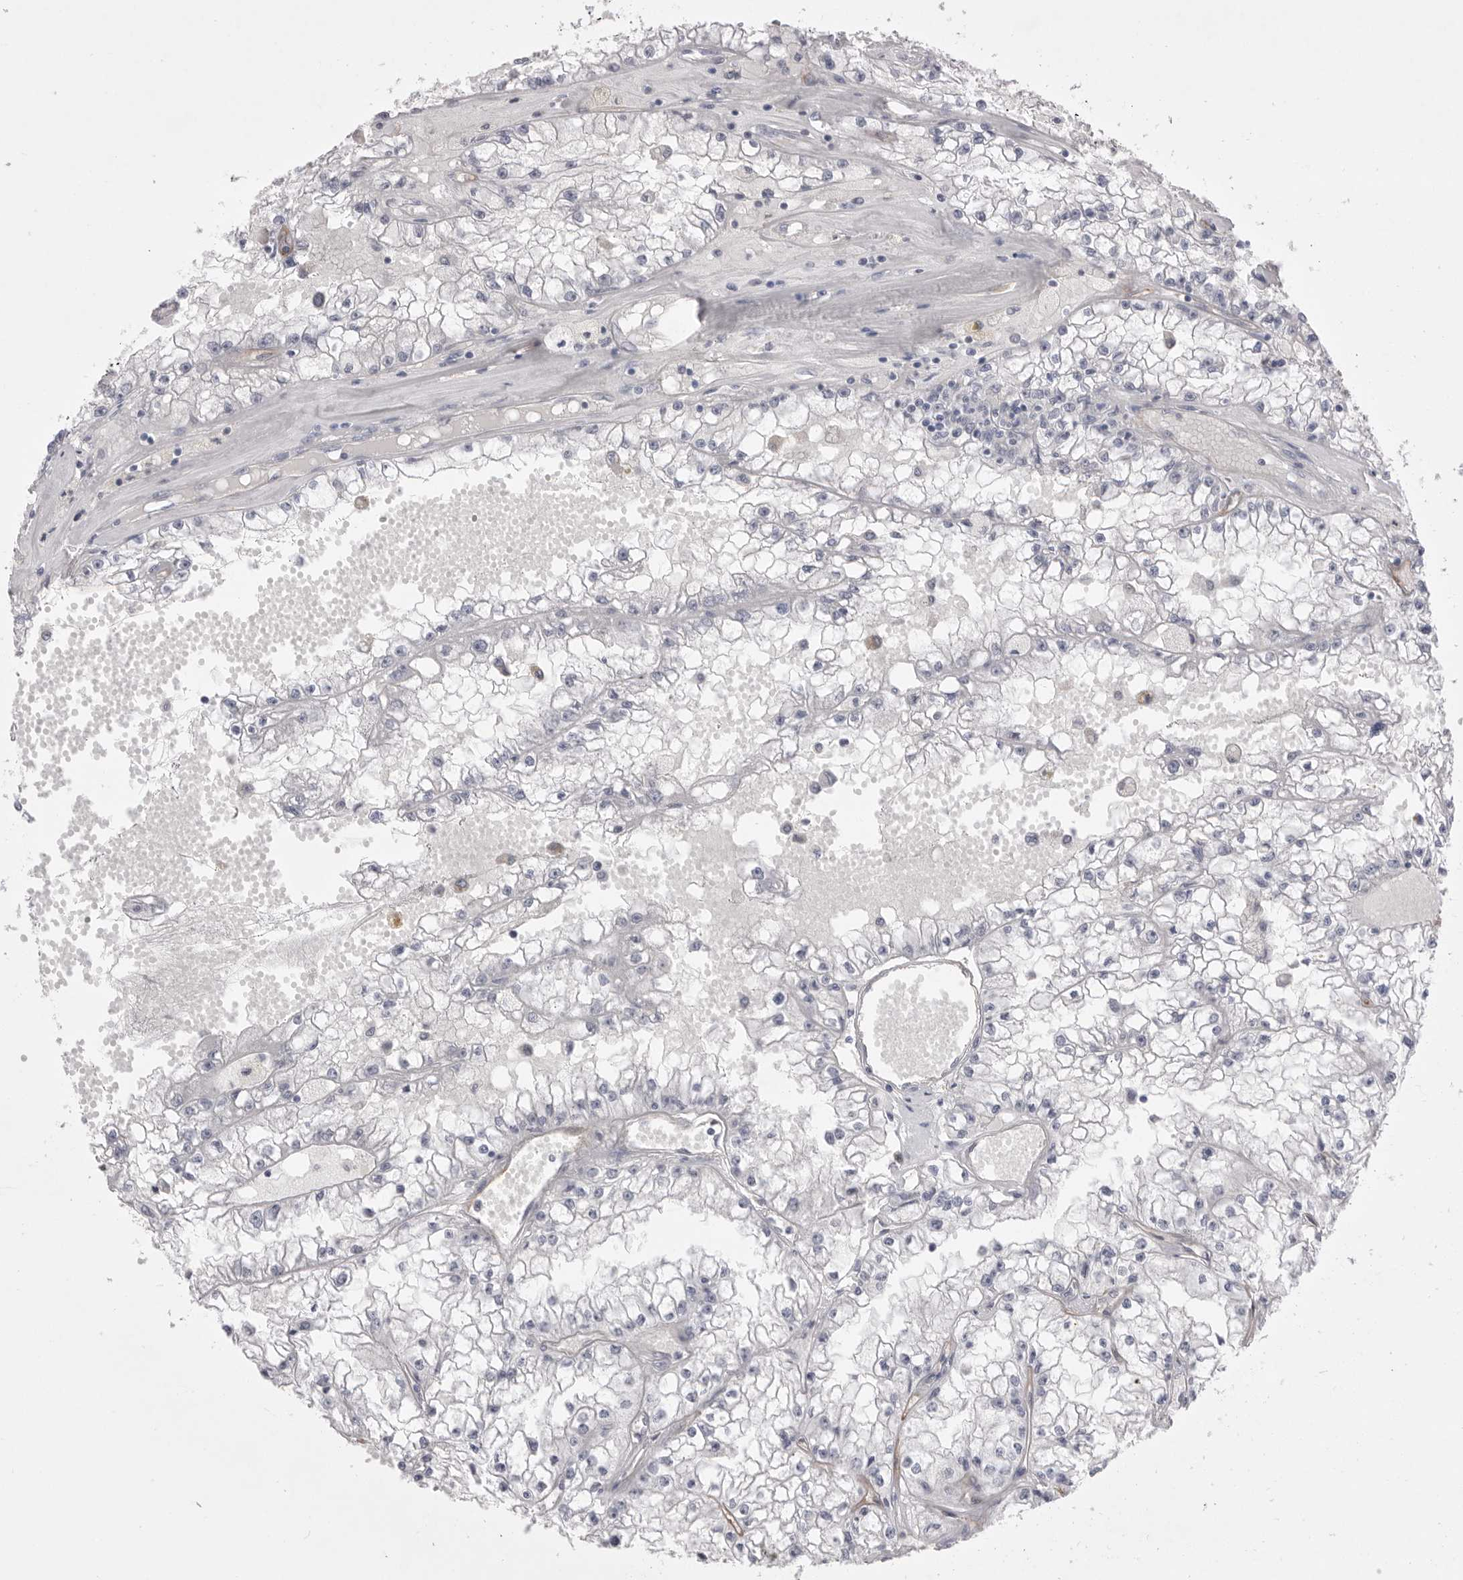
{"staining": {"intensity": "negative", "quantity": "none", "location": "none"}, "tissue": "renal cancer", "cell_type": "Tumor cells", "image_type": "cancer", "snomed": [{"axis": "morphology", "description": "Adenocarcinoma, NOS"}, {"axis": "topography", "description": "Kidney"}], "caption": "Human renal cancer (adenocarcinoma) stained for a protein using immunohistochemistry (IHC) demonstrates no expression in tumor cells.", "gene": "ZBTB7B", "patient": {"sex": "male", "age": 56}}